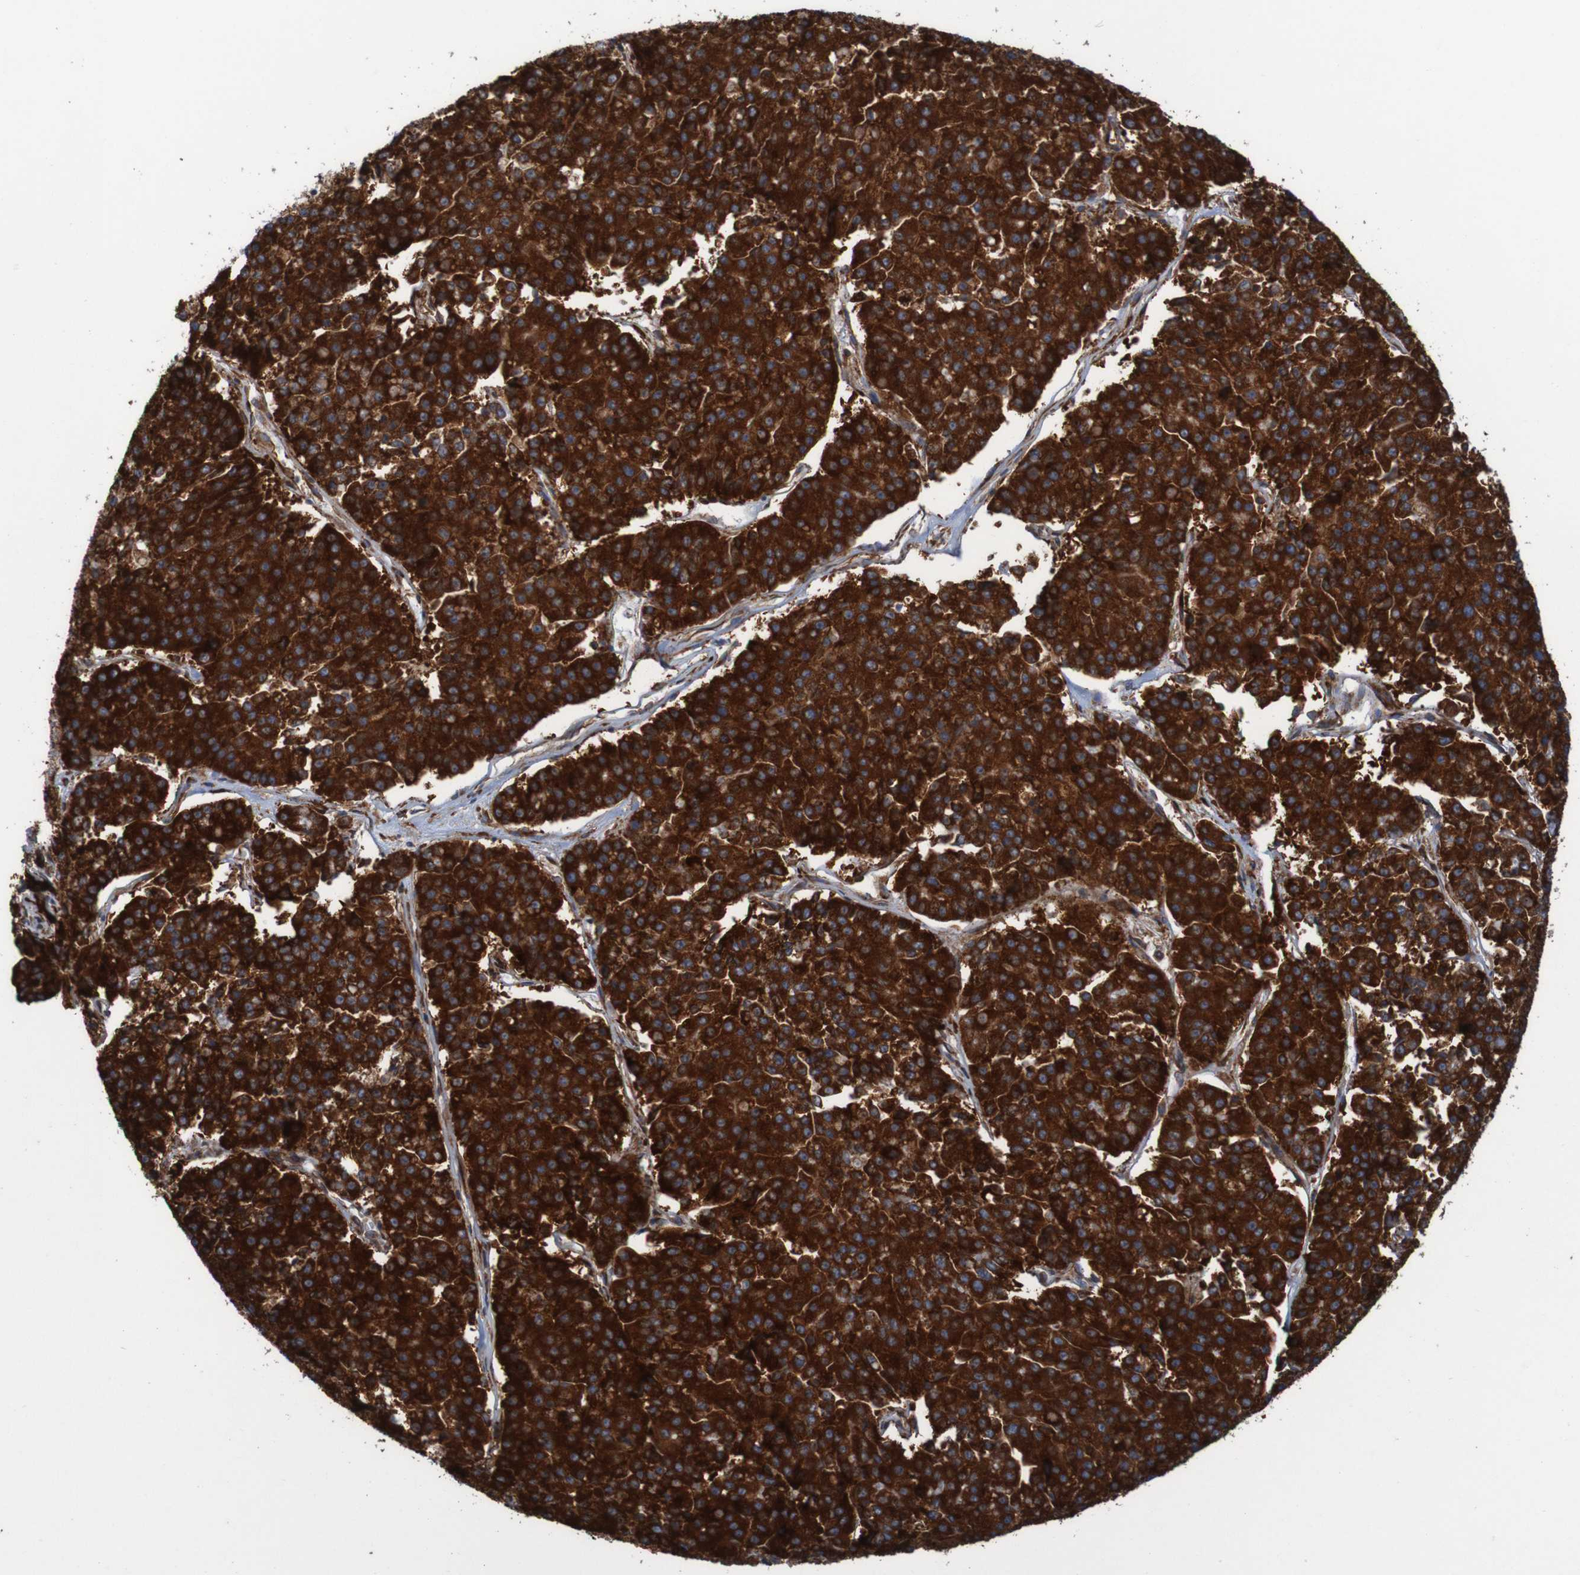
{"staining": {"intensity": "strong", "quantity": ">75%", "location": "cytoplasmic/membranous"}, "tissue": "pancreatic cancer", "cell_type": "Tumor cells", "image_type": "cancer", "snomed": [{"axis": "morphology", "description": "Adenocarcinoma, NOS"}, {"axis": "topography", "description": "Pancreas"}], "caption": "A histopathology image of adenocarcinoma (pancreatic) stained for a protein exhibits strong cytoplasmic/membranous brown staining in tumor cells.", "gene": "RPL10", "patient": {"sex": "male", "age": 50}}